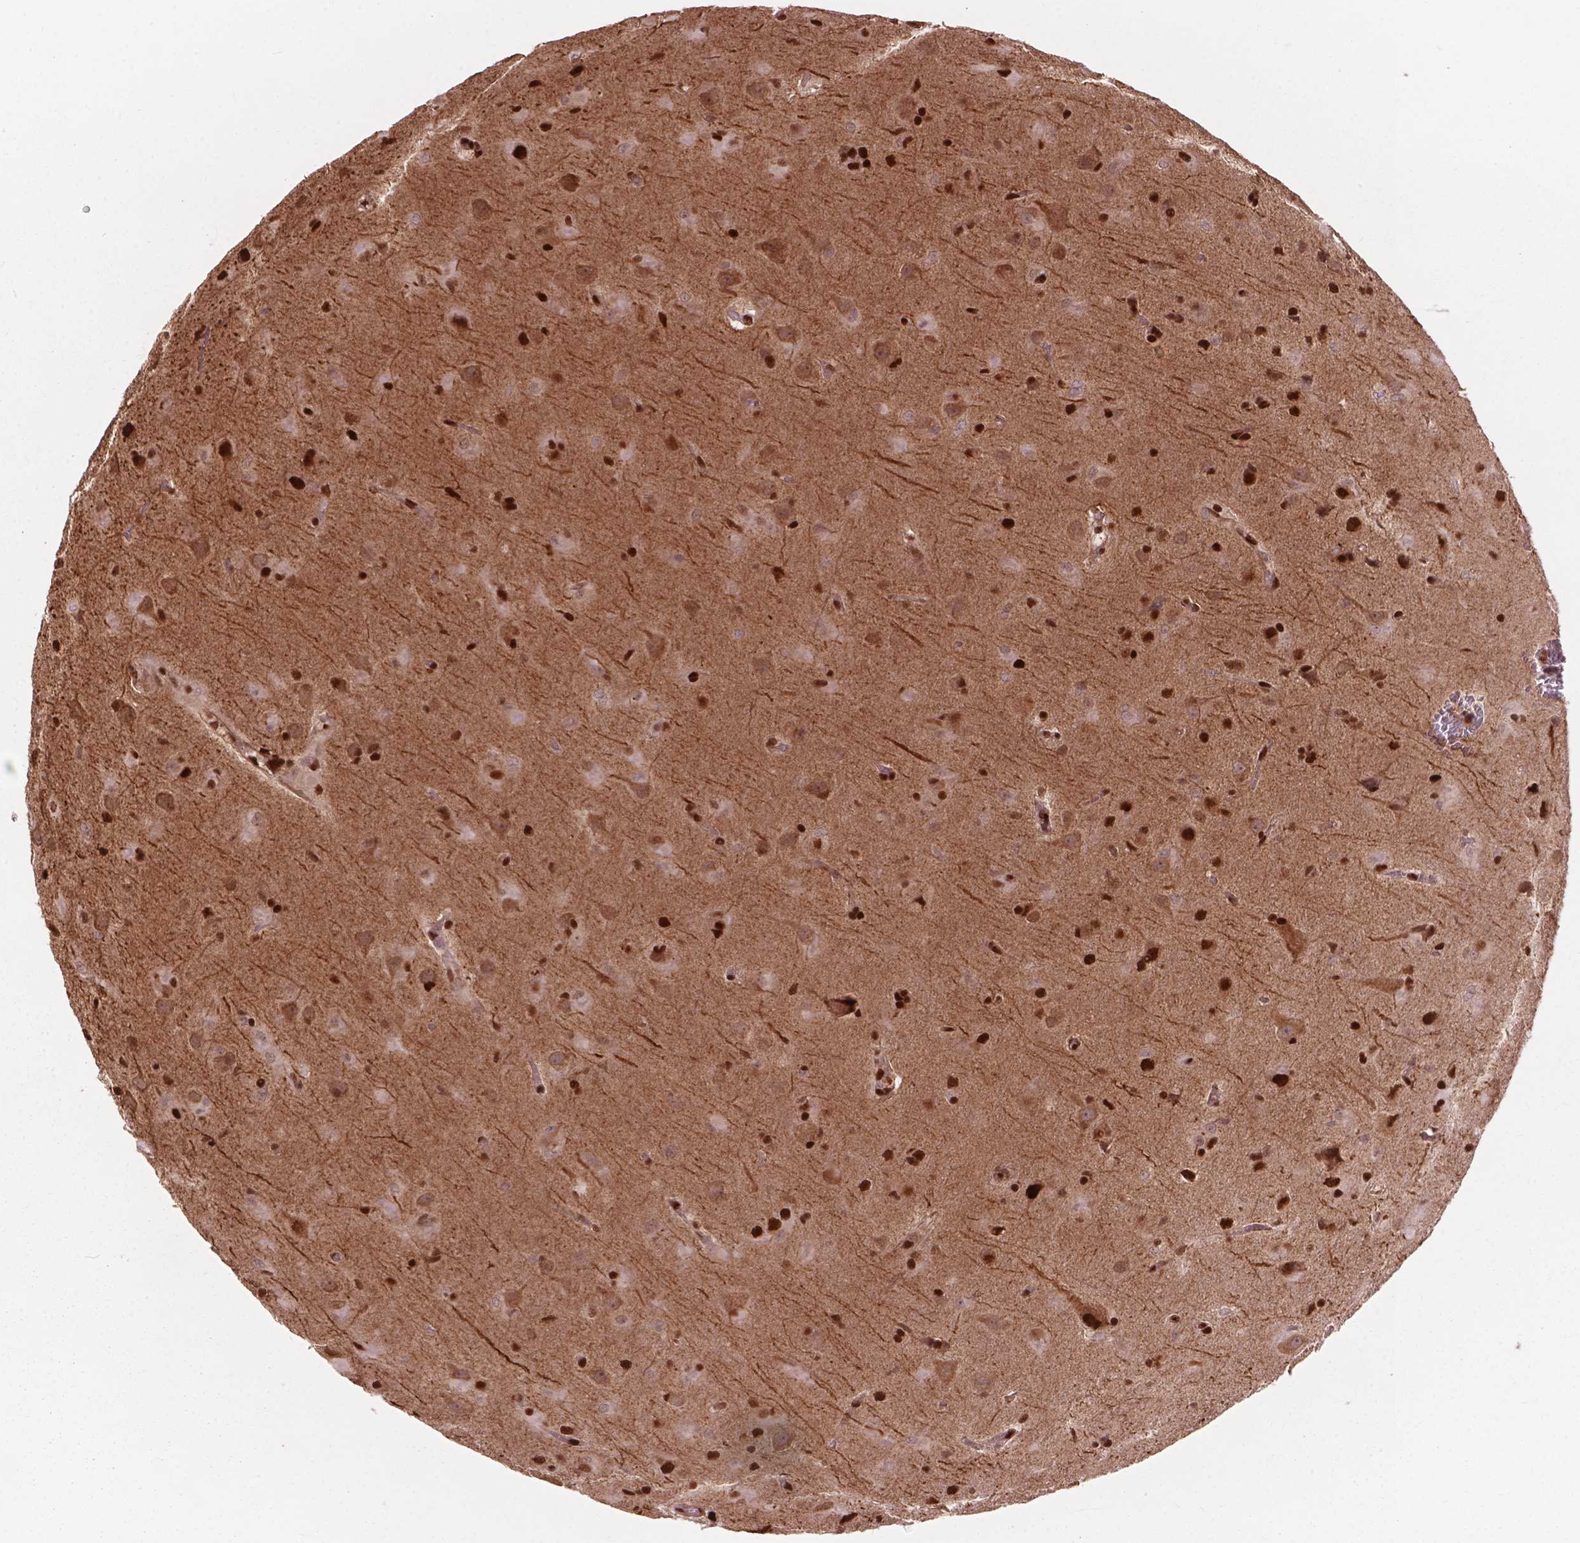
{"staining": {"intensity": "strong", "quantity": ">75%", "location": "cytoplasmic/membranous,nuclear"}, "tissue": "glioma", "cell_type": "Tumor cells", "image_type": "cancer", "snomed": [{"axis": "morphology", "description": "Glioma, malignant, Low grade"}, {"axis": "topography", "description": "Brain"}], "caption": "Immunohistochemistry (IHC) photomicrograph of malignant low-grade glioma stained for a protein (brown), which displays high levels of strong cytoplasmic/membranous and nuclear expression in approximately >75% of tumor cells.", "gene": "ANP32B", "patient": {"sex": "male", "age": 58}}